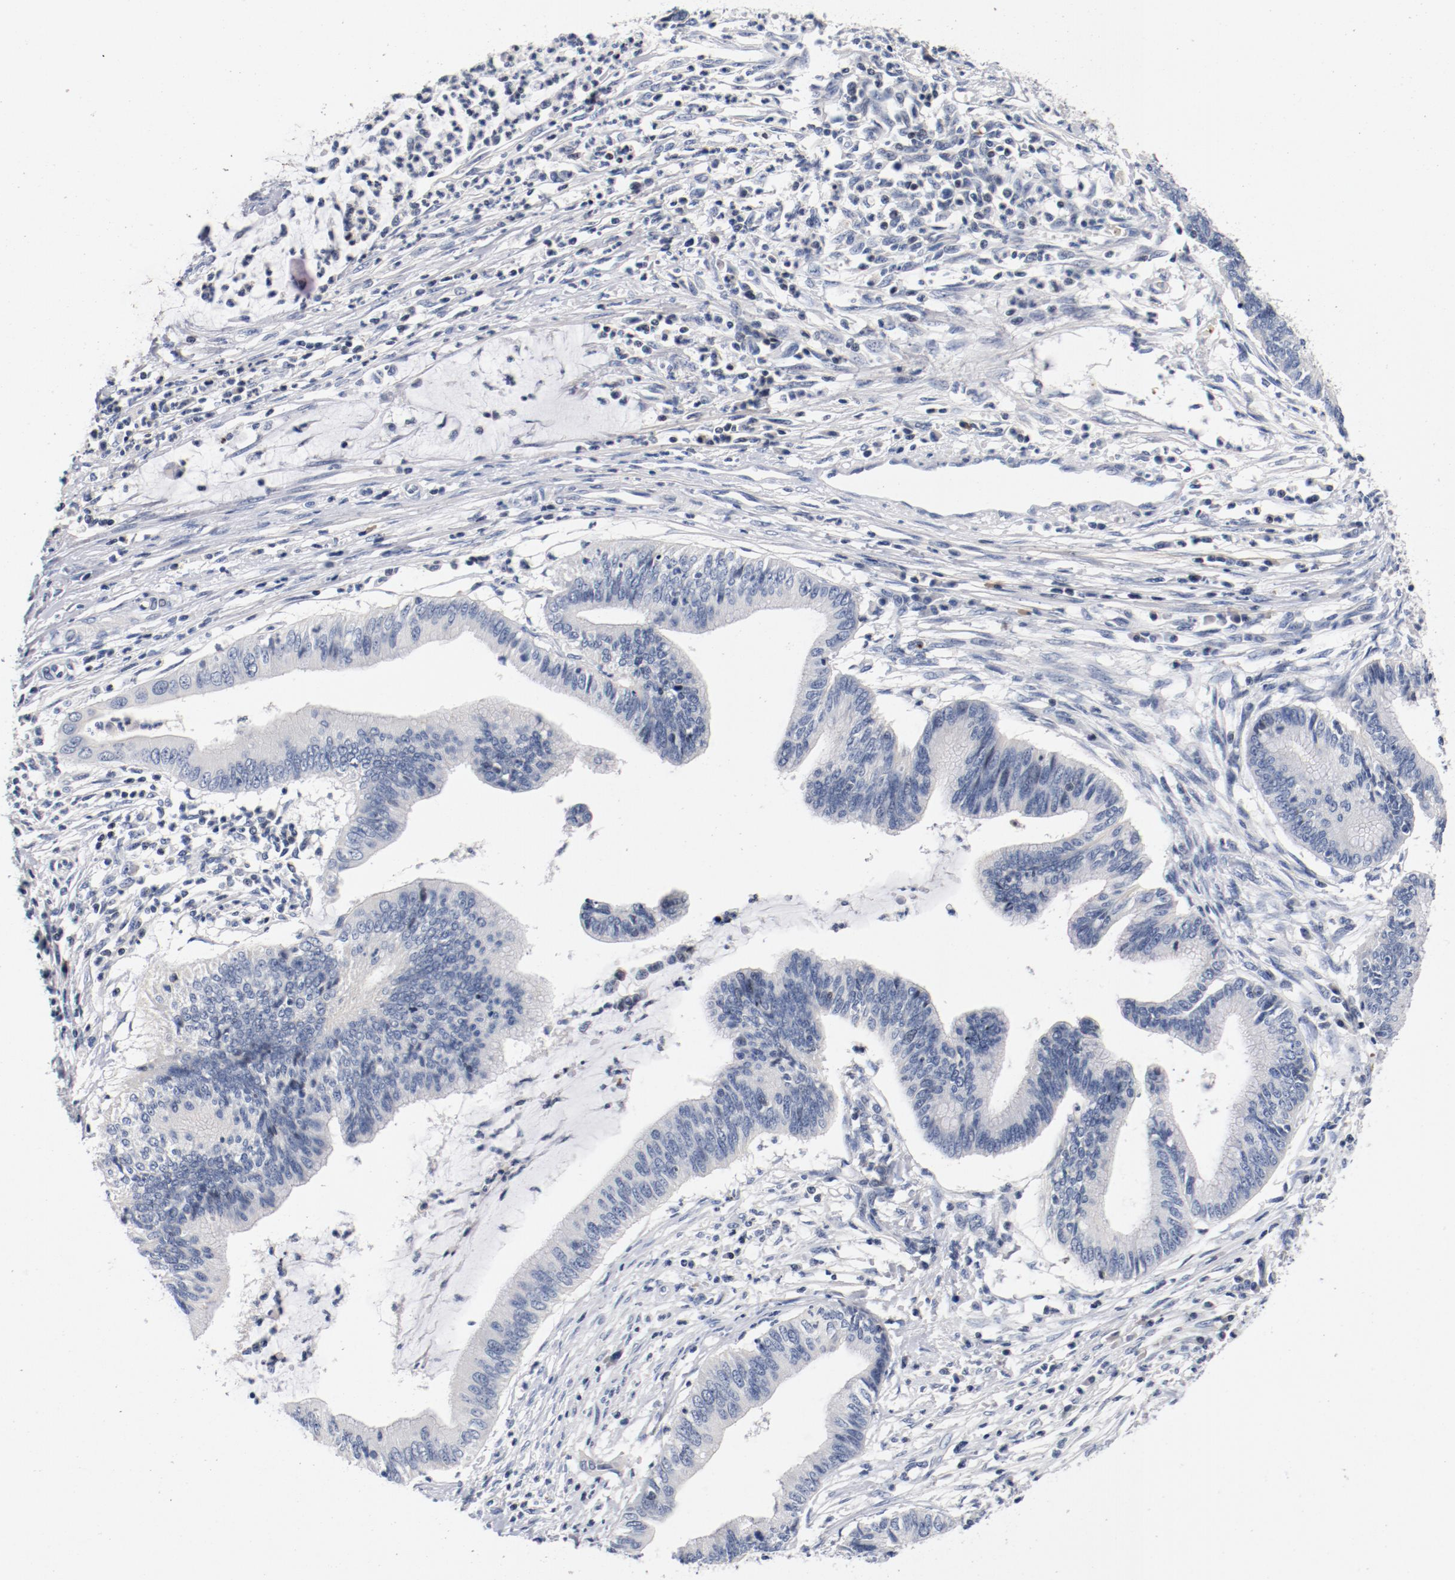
{"staining": {"intensity": "negative", "quantity": "none", "location": "none"}, "tissue": "cervical cancer", "cell_type": "Tumor cells", "image_type": "cancer", "snomed": [{"axis": "morphology", "description": "Adenocarcinoma, NOS"}, {"axis": "topography", "description": "Cervix"}], "caption": "DAB immunohistochemical staining of cervical adenocarcinoma demonstrates no significant staining in tumor cells.", "gene": "PIM1", "patient": {"sex": "female", "age": 36}}